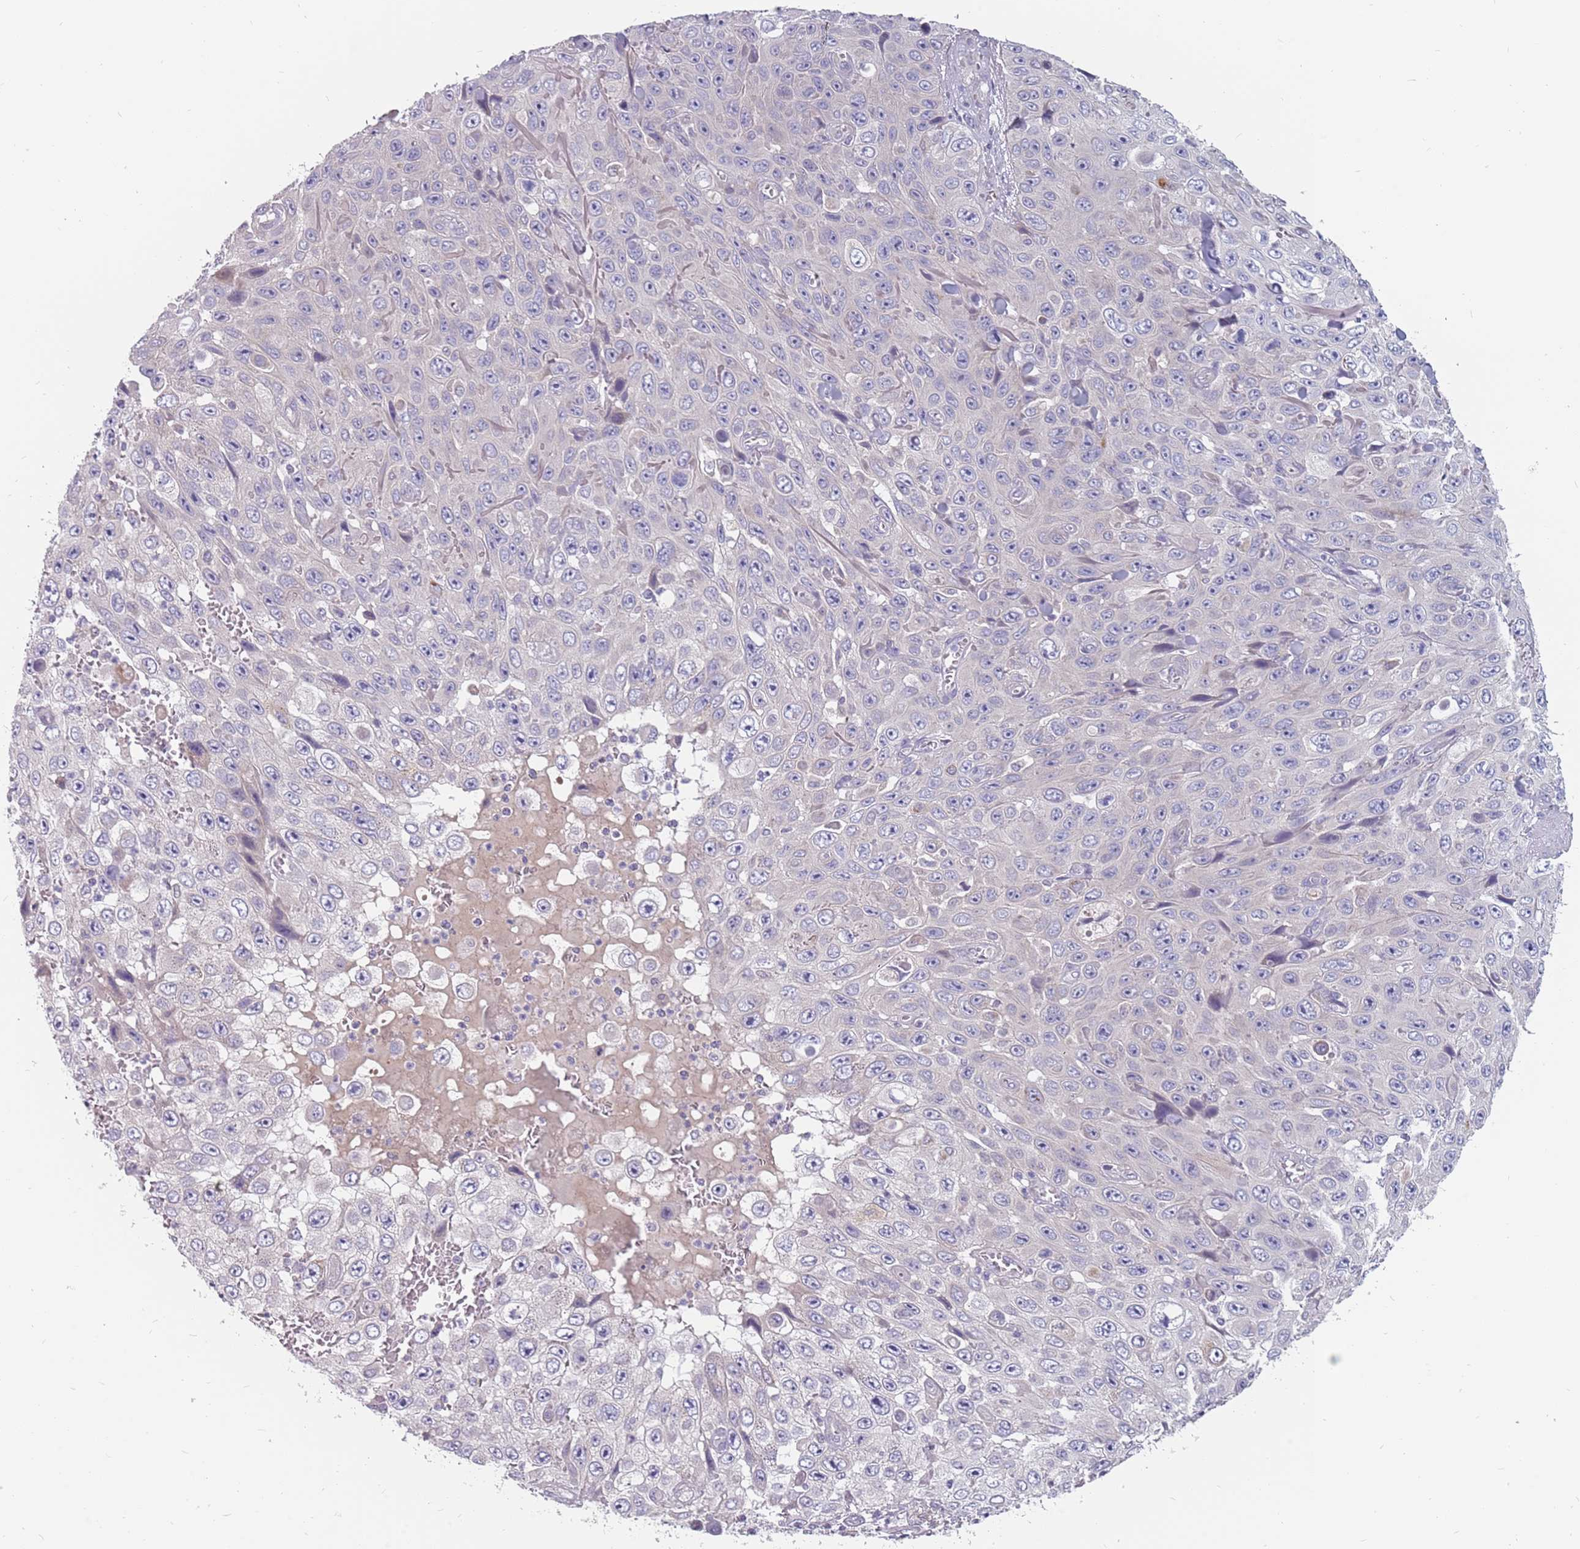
{"staining": {"intensity": "negative", "quantity": "none", "location": "none"}, "tissue": "skin cancer", "cell_type": "Tumor cells", "image_type": "cancer", "snomed": [{"axis": "morphology", "description": "Squamous cell carcinoma, NOS"}, {"axis": "topography", "description": "Skin"}], "caption": "Human skin squamous cell carcinoma stained for a protein using IHC demonstrates no staining in tumor cells.", "gene": "CMTR2", "patient": {"sex": "male", "age": 82}}